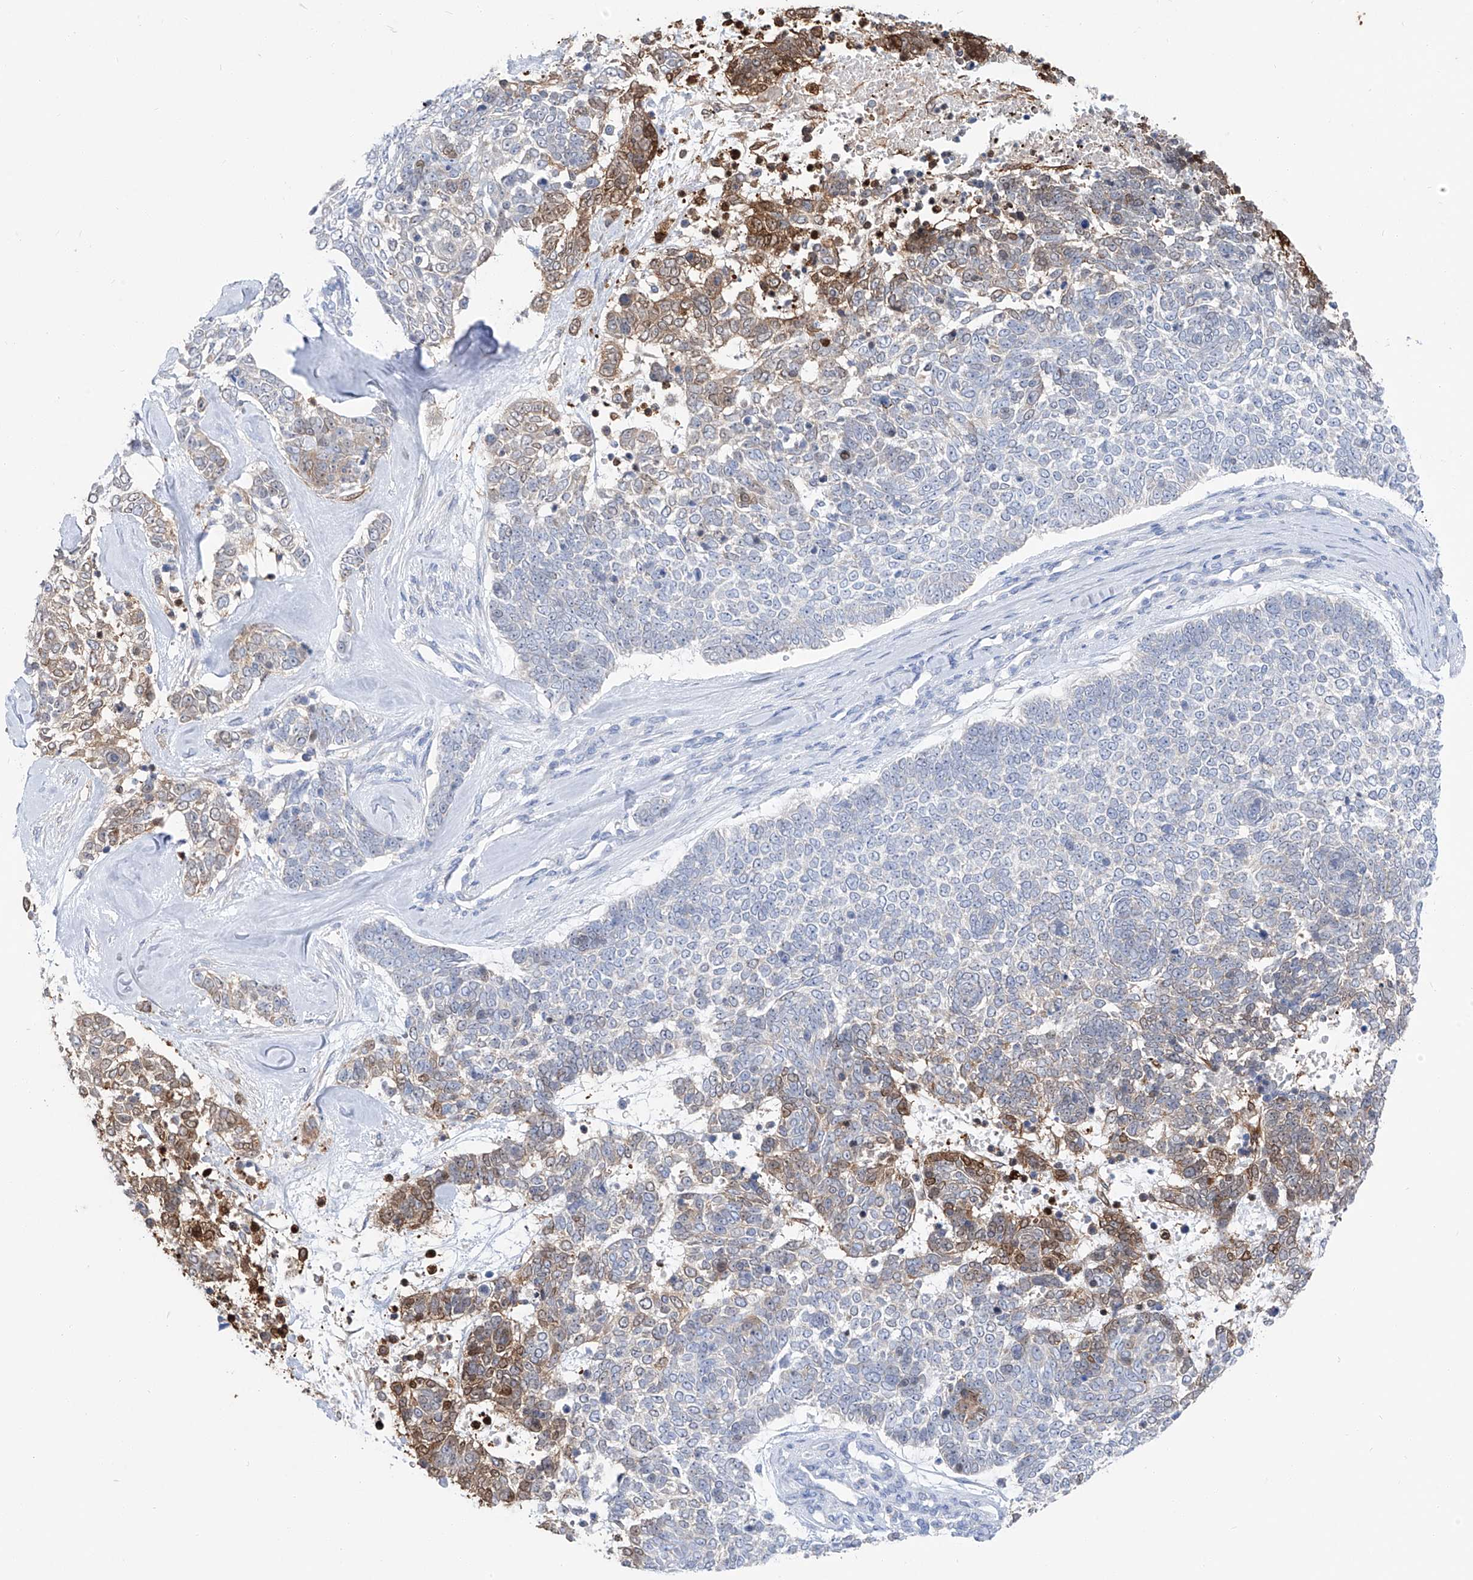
{"staining": {"intensity": "moderate", "quantity": "<25%", "location": "cytoplasmic/membranous"}, "tissue": "skin cancer", "cell_type": "Tumor cells", "image_type": "cancer", "snomed": [{"axis": "morphology", "description": "Basal cell carcinoma"}, {"axis": "topography", "description": "Skin"}], "caption": "Protein expression analysis of skin basal cell carcinoma displays moderate cytoplasmic/membranous staining in approximately <25% of tumor cells.", "gene": "UFL1", "patient": {"sex": "female", "age": 81}}